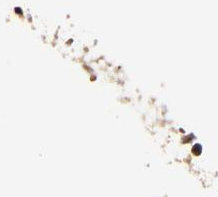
{"staining": {"intensity": "strong", "quantity": ">75%", "location": "nuclear"}, "tissue": "nasopharynx", "cell_type": "Respiratory epithelial cells", "image_type": "normal", "snomed": [{"axis": "morphology", "description": "Normal tissue, NOS"}, {"axis": "topography", "description": "Nasopharynx"}], "caption": "Immunohistochemistry (IHC) of benign human nasopharynx reveals high levels of strong nuclear expression in about >75% of respiratory epithelial cells.", "gene": "RBM22", "patient": {"sex": "male", "age": 13}}